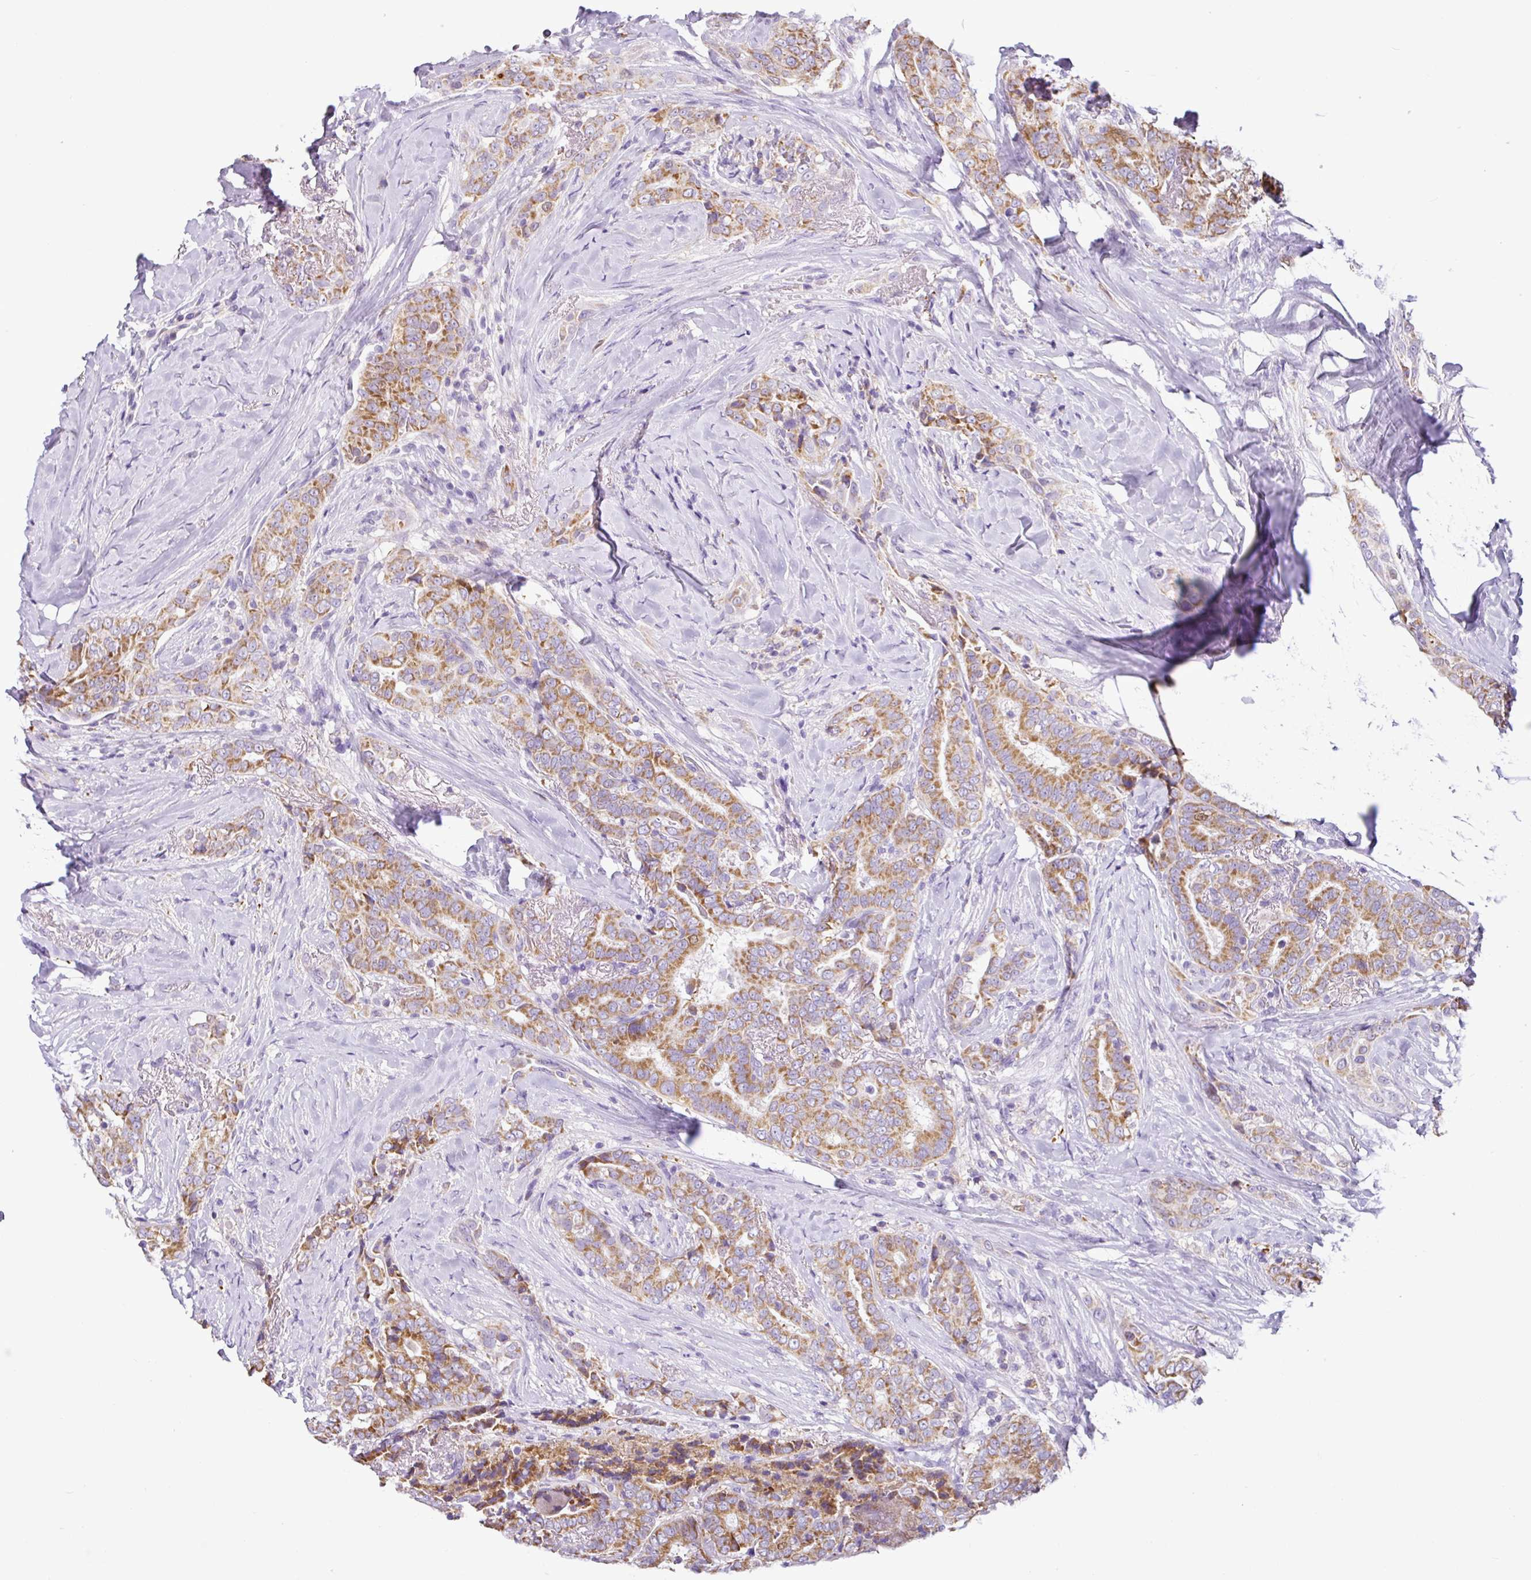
{"staining": {"intensity": "moderate", "quantity": ">75%", "location": "cytoplasmic/membranous"}, "tissue": "thyroid cancer", "cell_type": "Tumor cells", "image_type": "cancer", "snomed": [{"axis": "morphology", "description": "Papillary adenocarcinoma, NOS"}, {"axis": "topography", "description": "Thyroid gland"}], "caption": "Papillary adenocarcinoma (thyroid) stained with immunohistochemistry shows moderate cytoplasmic/membranous positivity in approximately >75% of tumor cells.", "gene": "HMCN2", "patient": {"sex": "male", "age": 61}}